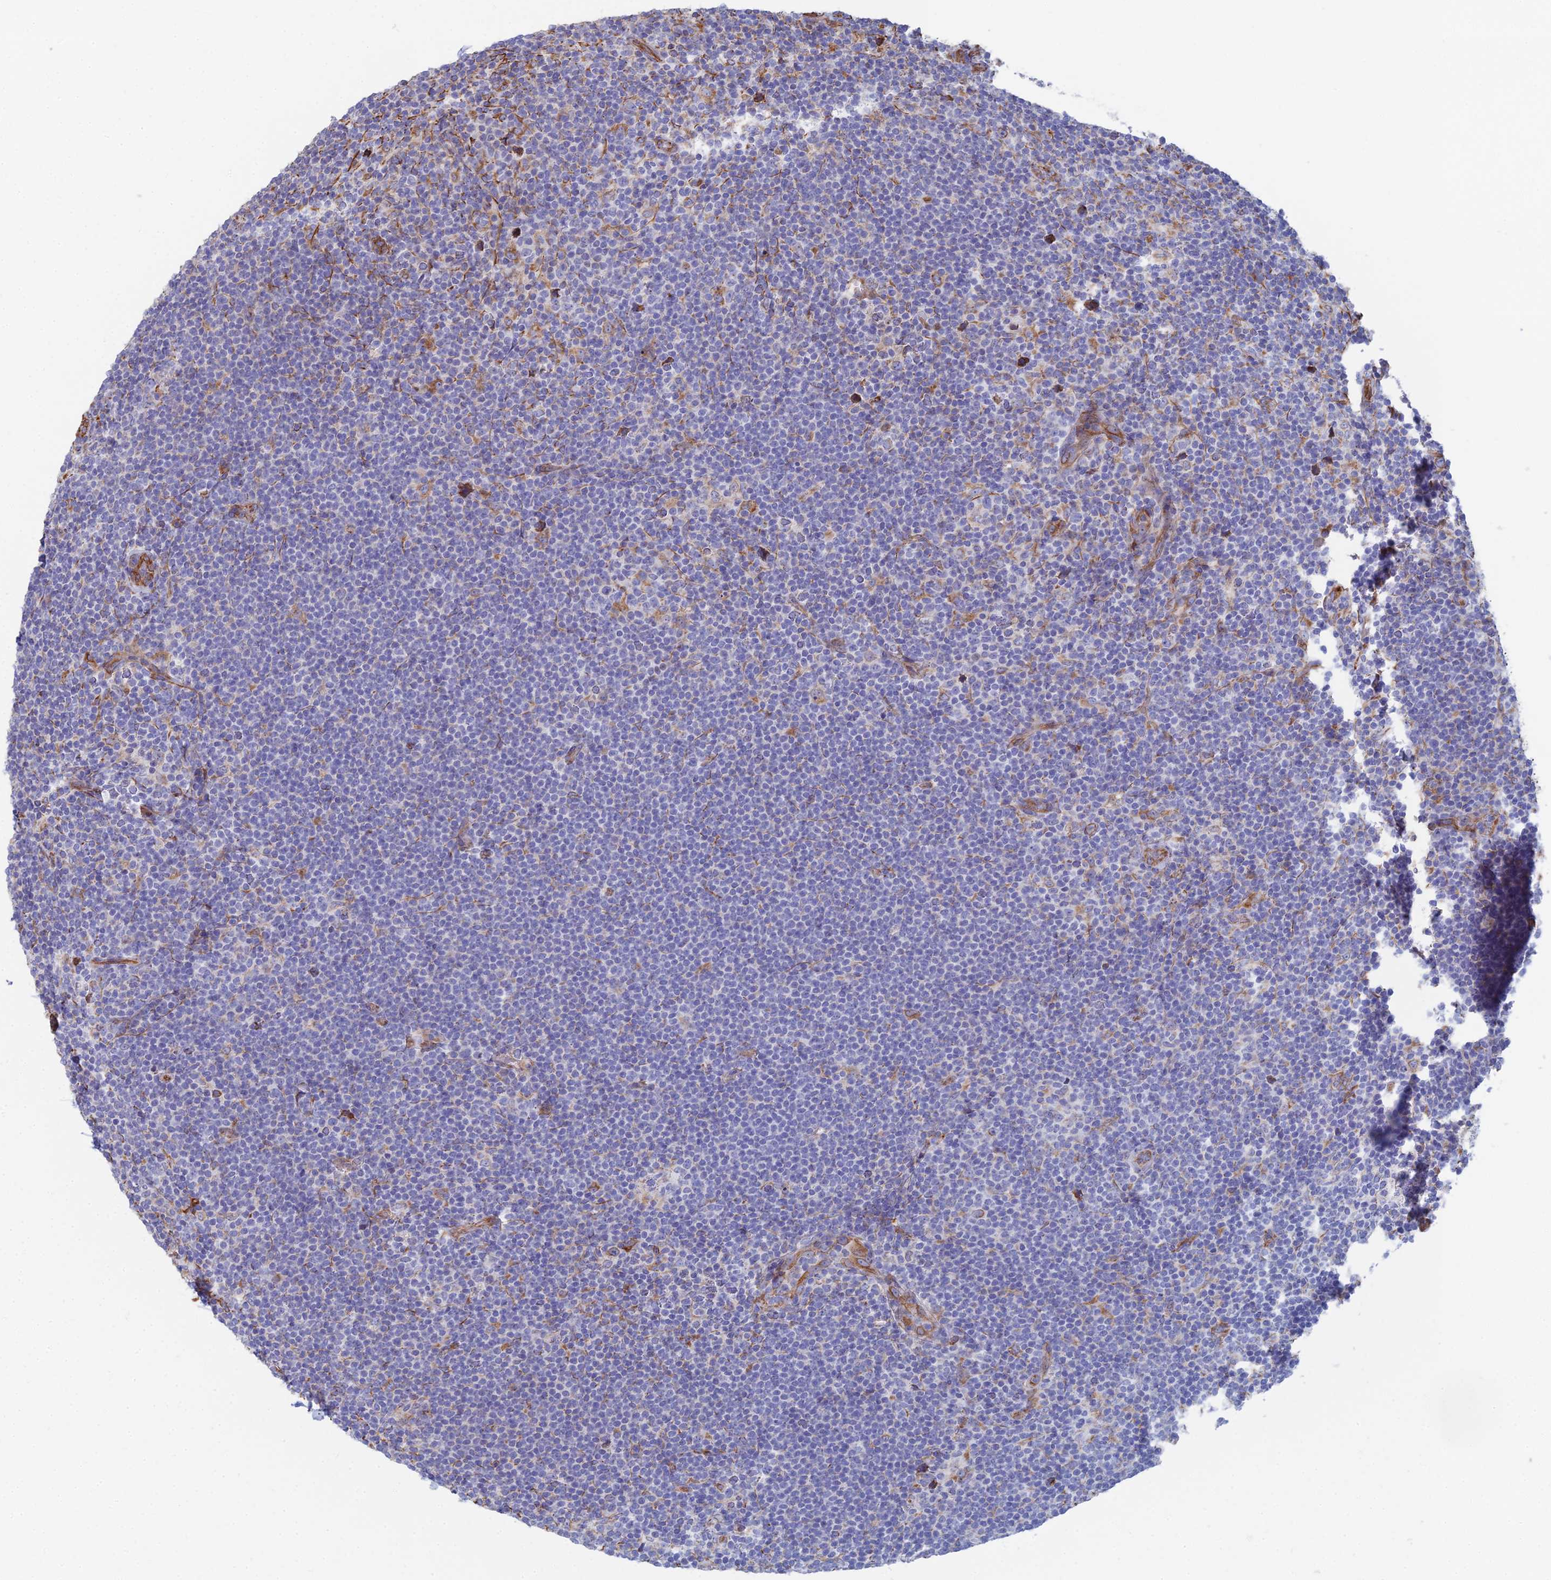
{"staining": {"intensity": "negative", "quantity": "none", "location": "none"}, "tissue": "lymphoma", "cell_type": "Tumor cells", "image_type": "cancer", "snomed": [{"axis": "morphology", "description": "Hodgkin's disease, NOS"}, {"axis": "topography", "description": "Lymph node"}], "caption": "Human Hodgkin's disease stained for a protein using immunohistochemistry reveals no staining in tumor cells.", "gene": "CLVS2", "patient": {"sex": "female", "age": 57}}